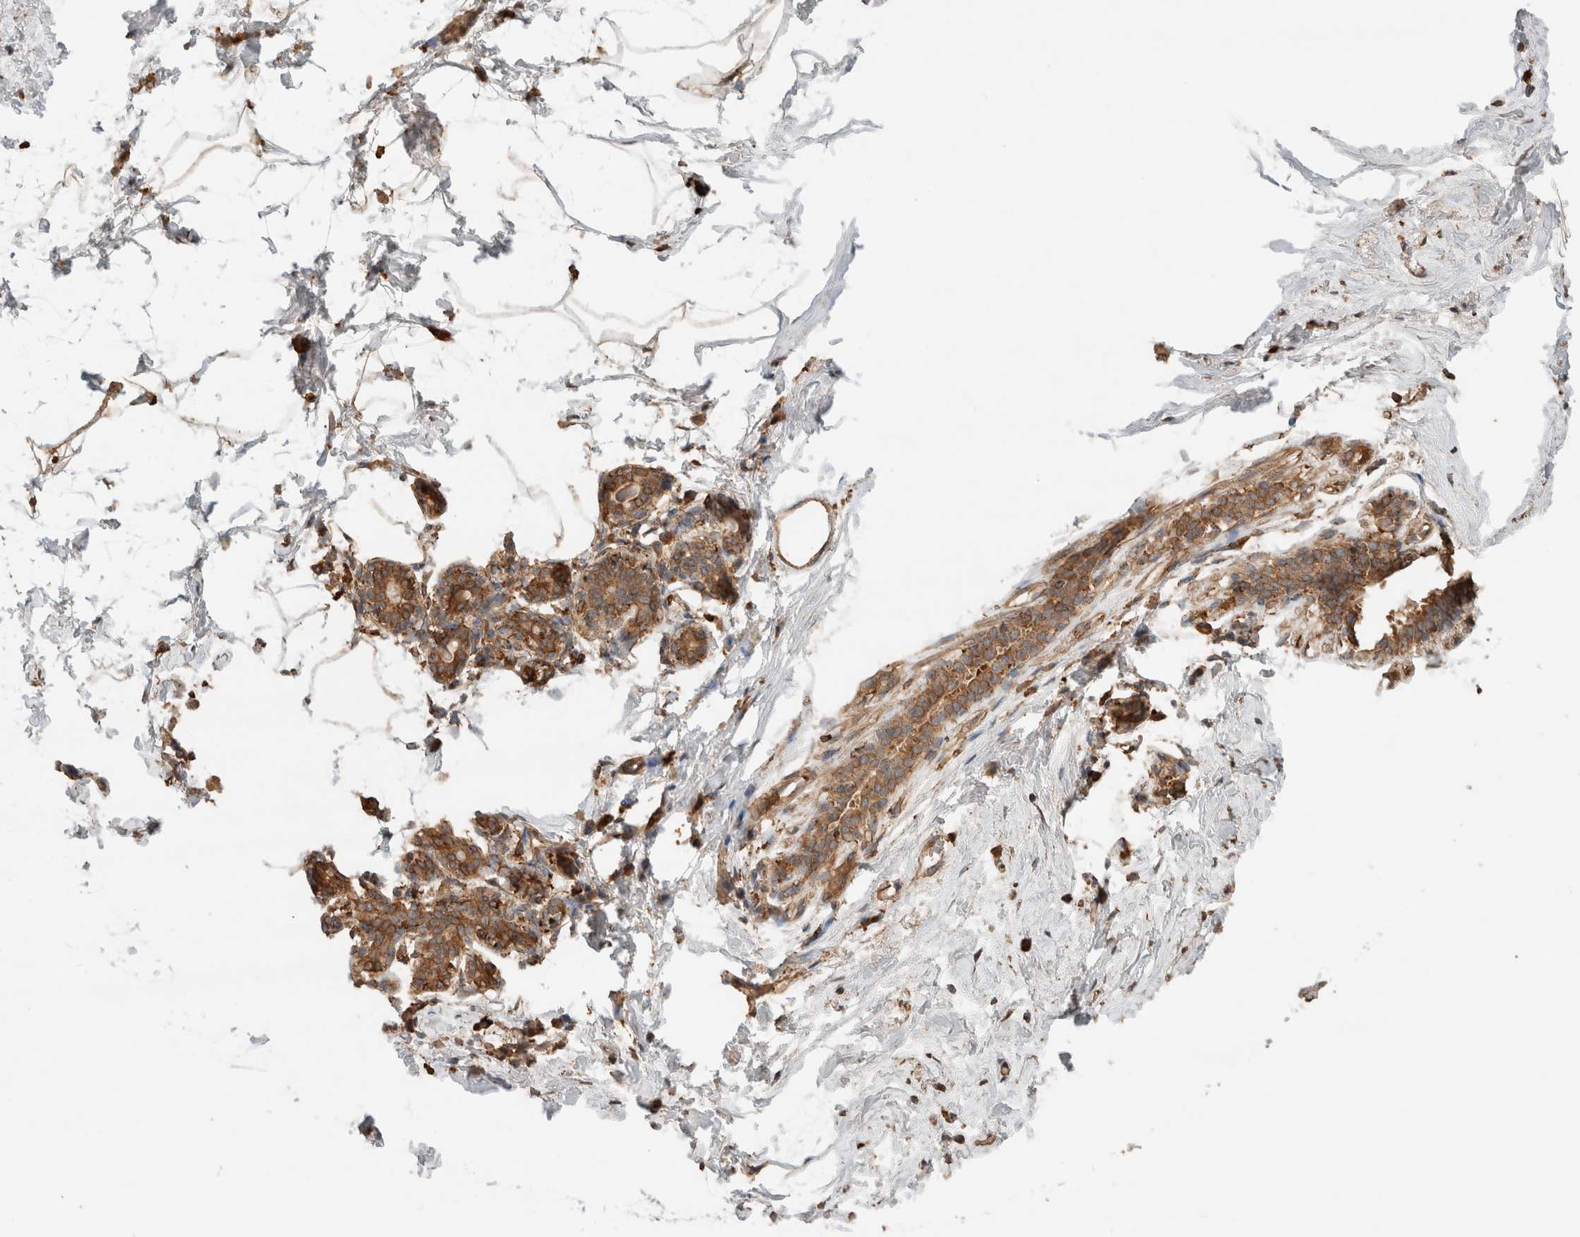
{"staining": {"intensity": "moderate", "quantity": "25%-75%", "location": "cytoplasmic/membranous"}, "tissue": "breast", "cell_type": "Adipocytes", "image_type": "normal", "snomed": [{"axis": "morphology", "description": "Normal tissue, NOS"}, {"axis": "topography", "description": "Breast"}], "caption": "Breast was stained to show a protein in brown. There is medium levels of moderate cytoplasmic/membranous staining in about 25%-75% of adipocytes. Immunohistochemistry stains the protein in brown and the nuclei are stained blue.", "gene": "ERAP1", "patient": {"sex": "female", "age": 62}}